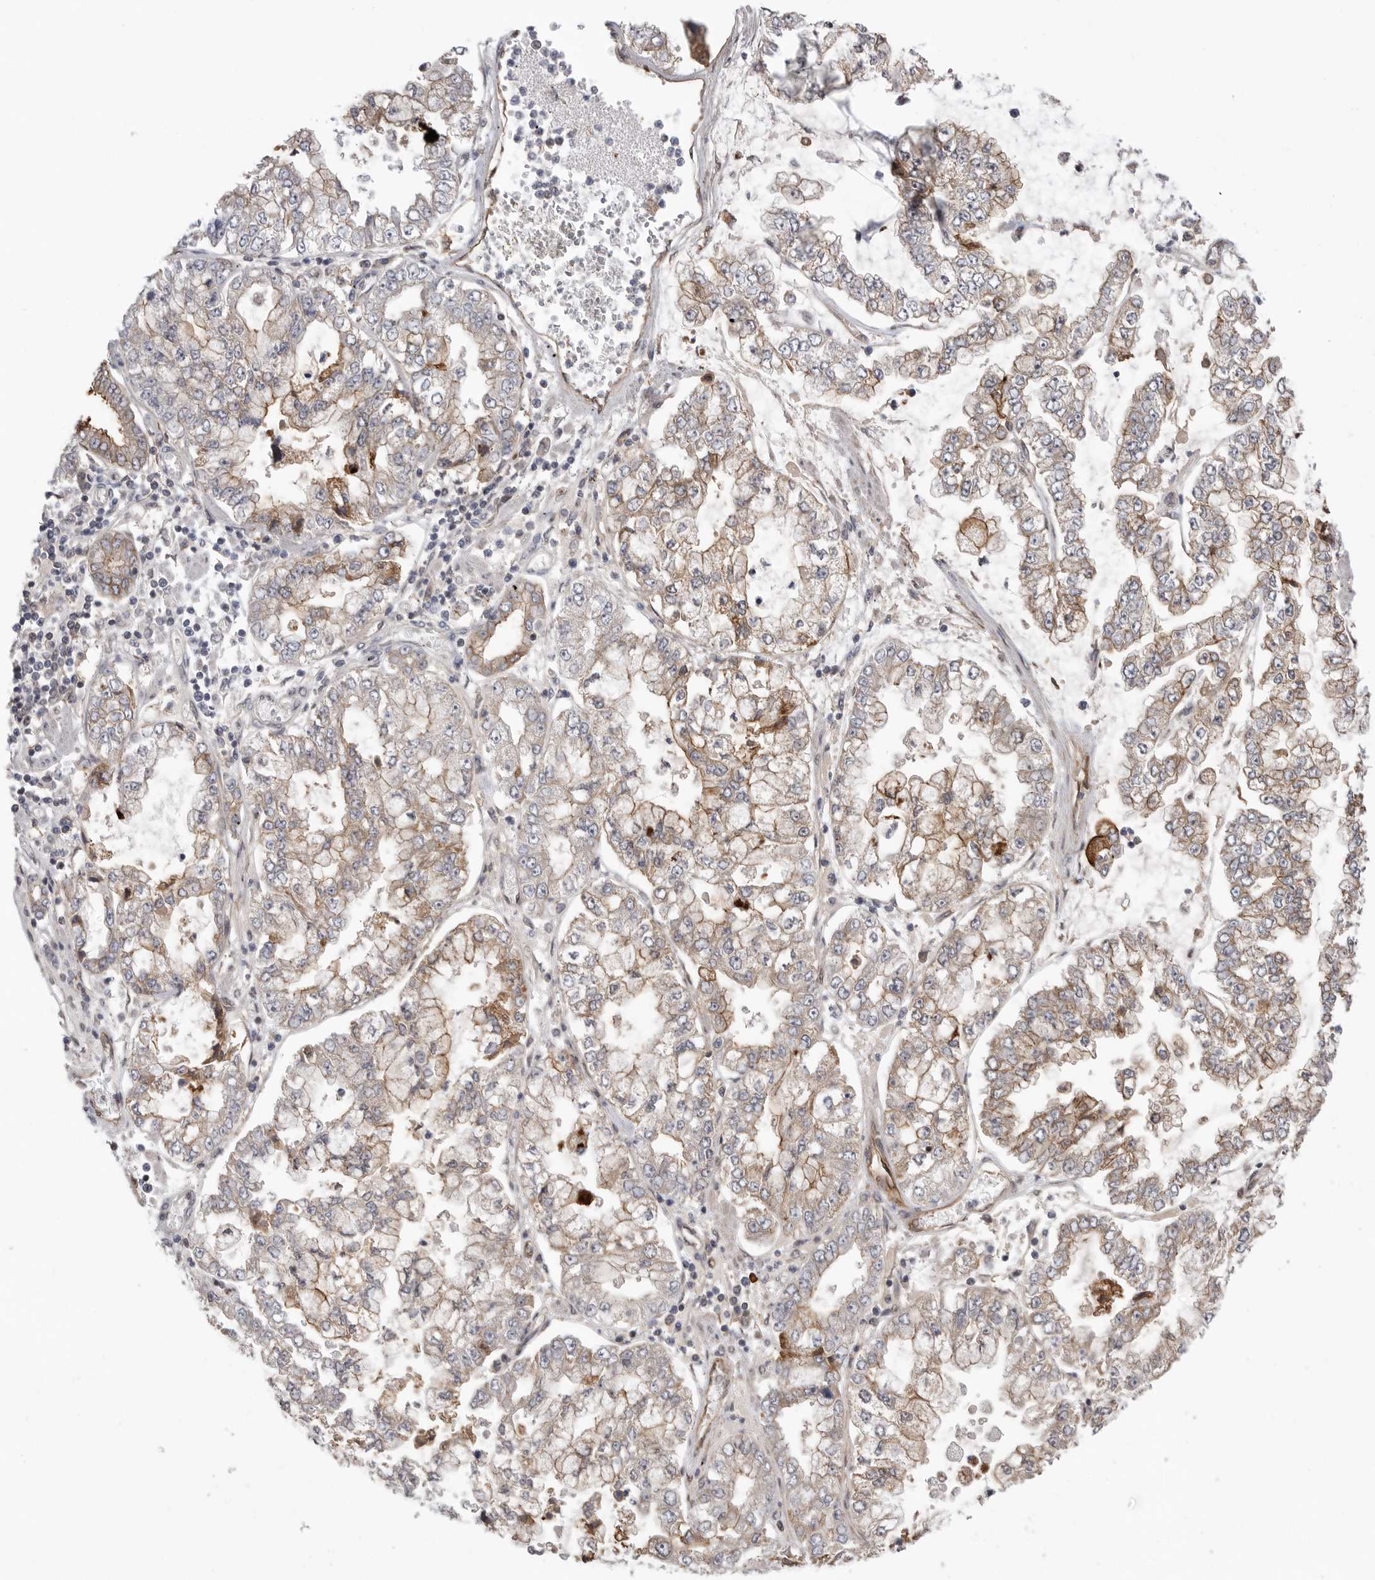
{"staining": {"intensity": "moderate", "quantity": "25%-75%", "location": "cytoplasmic/membranous"}, "tissue": "stomach cancer", "cell_type": "Tumor cells", "image_type": "cancer", "snomed": [{"axis": "morphology", "description": "Adenocarcinoma, NOS"}, {"axis": "topography", "description": "Stomach"}], "caption": "An IHC histopathology image of neoplastic tissue is shown. Protein staining in brown labels moderate cytoplasmic/membranous positivity in stomach cancer within tumor cells.", "gene": "NECTIN1", "patient": {"sex": "male", "age": 76}}